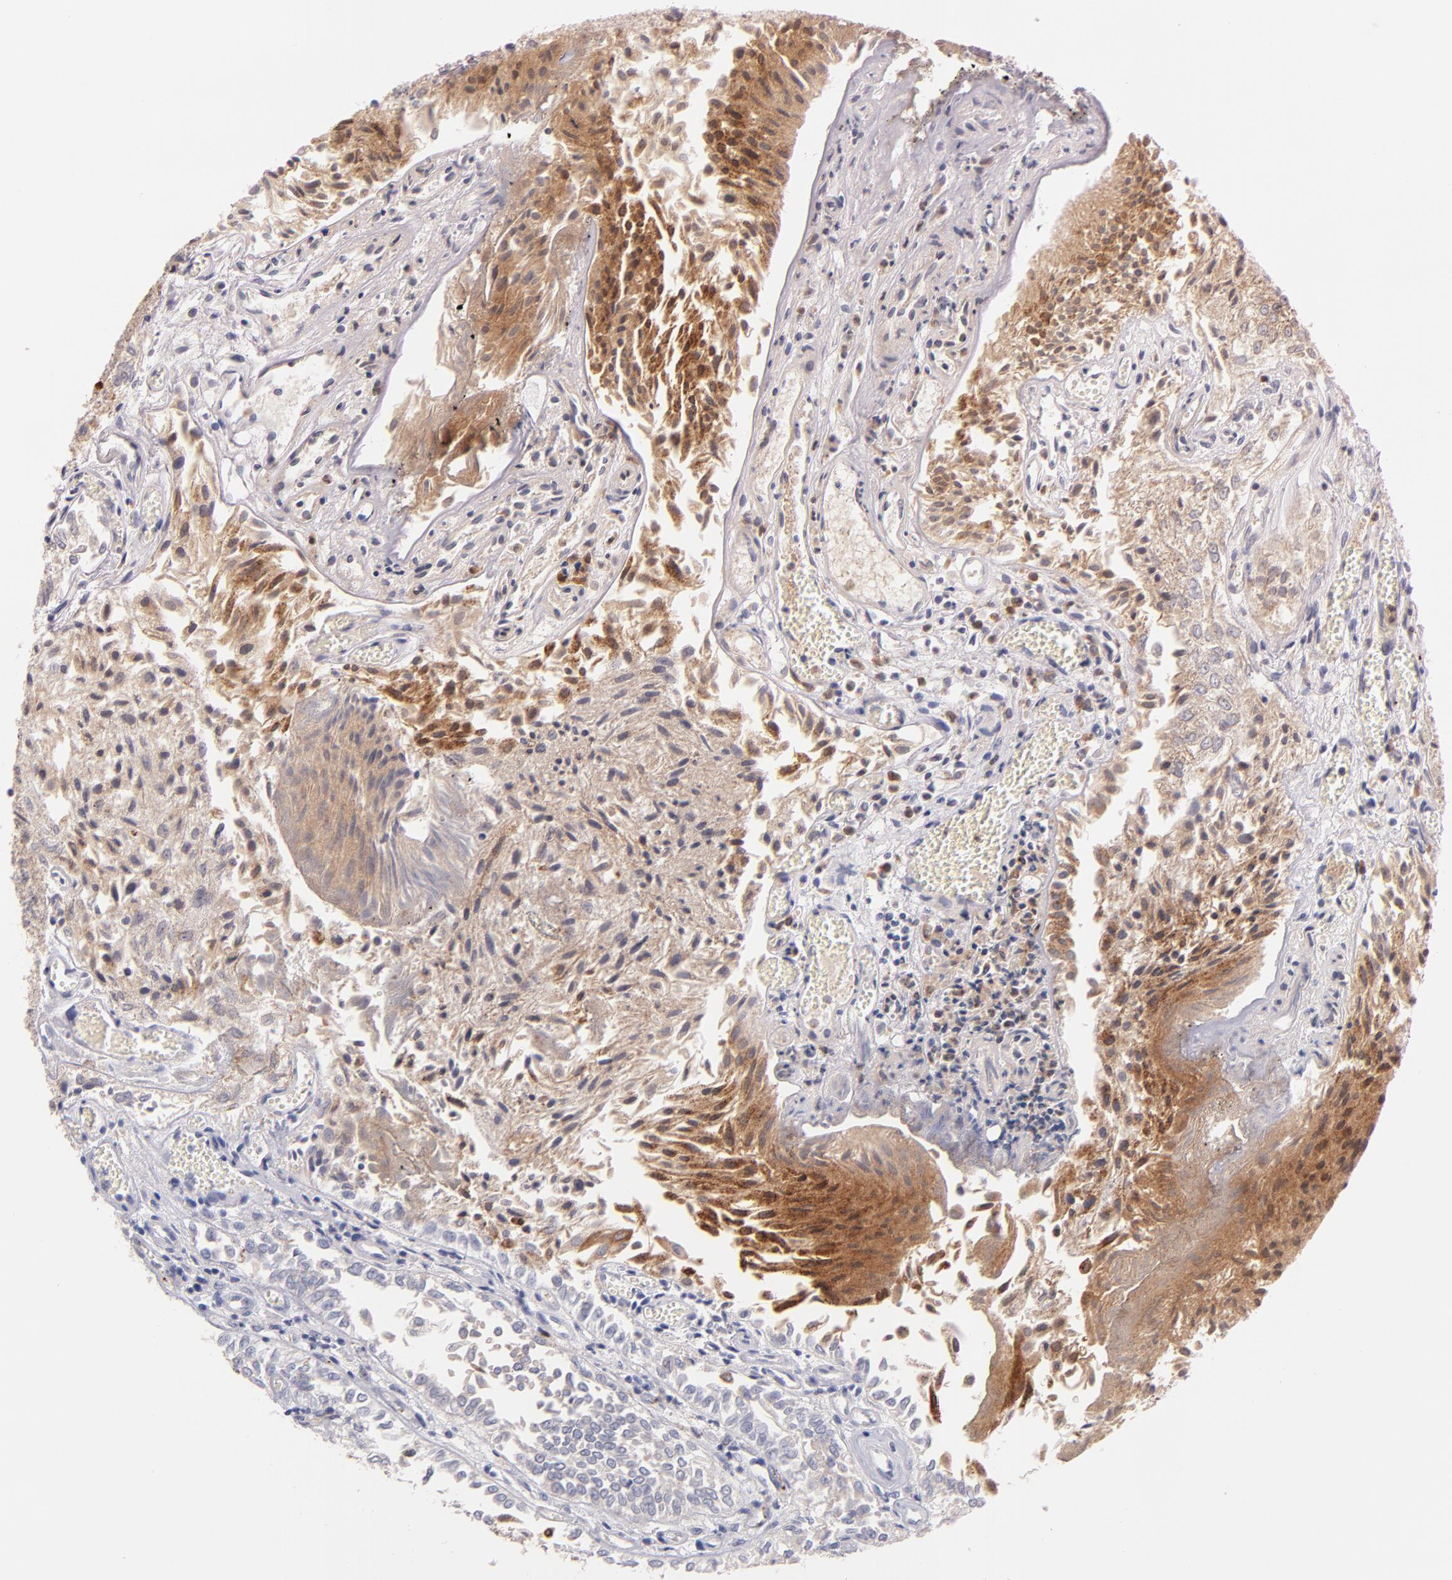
{"staining": {"intensity": "moderate", "quantity": "25%-75%", "location": "cytoplasmic/membranous"}, "tissue": "urothelial cancer", "cell_type": "Tumor cells", "image_type": "cancer", "snomed": [{"axis": "morphology", "description": "Urothelial carcinoma, Low grade"}, {"axis": "topography", "description": "Urinary bladder"}], "caption": "About 25%-75% of tumor cells in urothelial carcinoma (low-grade) demonstrate moderate cytoplasmic/membranous protein staining as visualized by brown immunohistochemical staining.", "gene": "BID", "patient": {"sex": "male", "age": 86}}